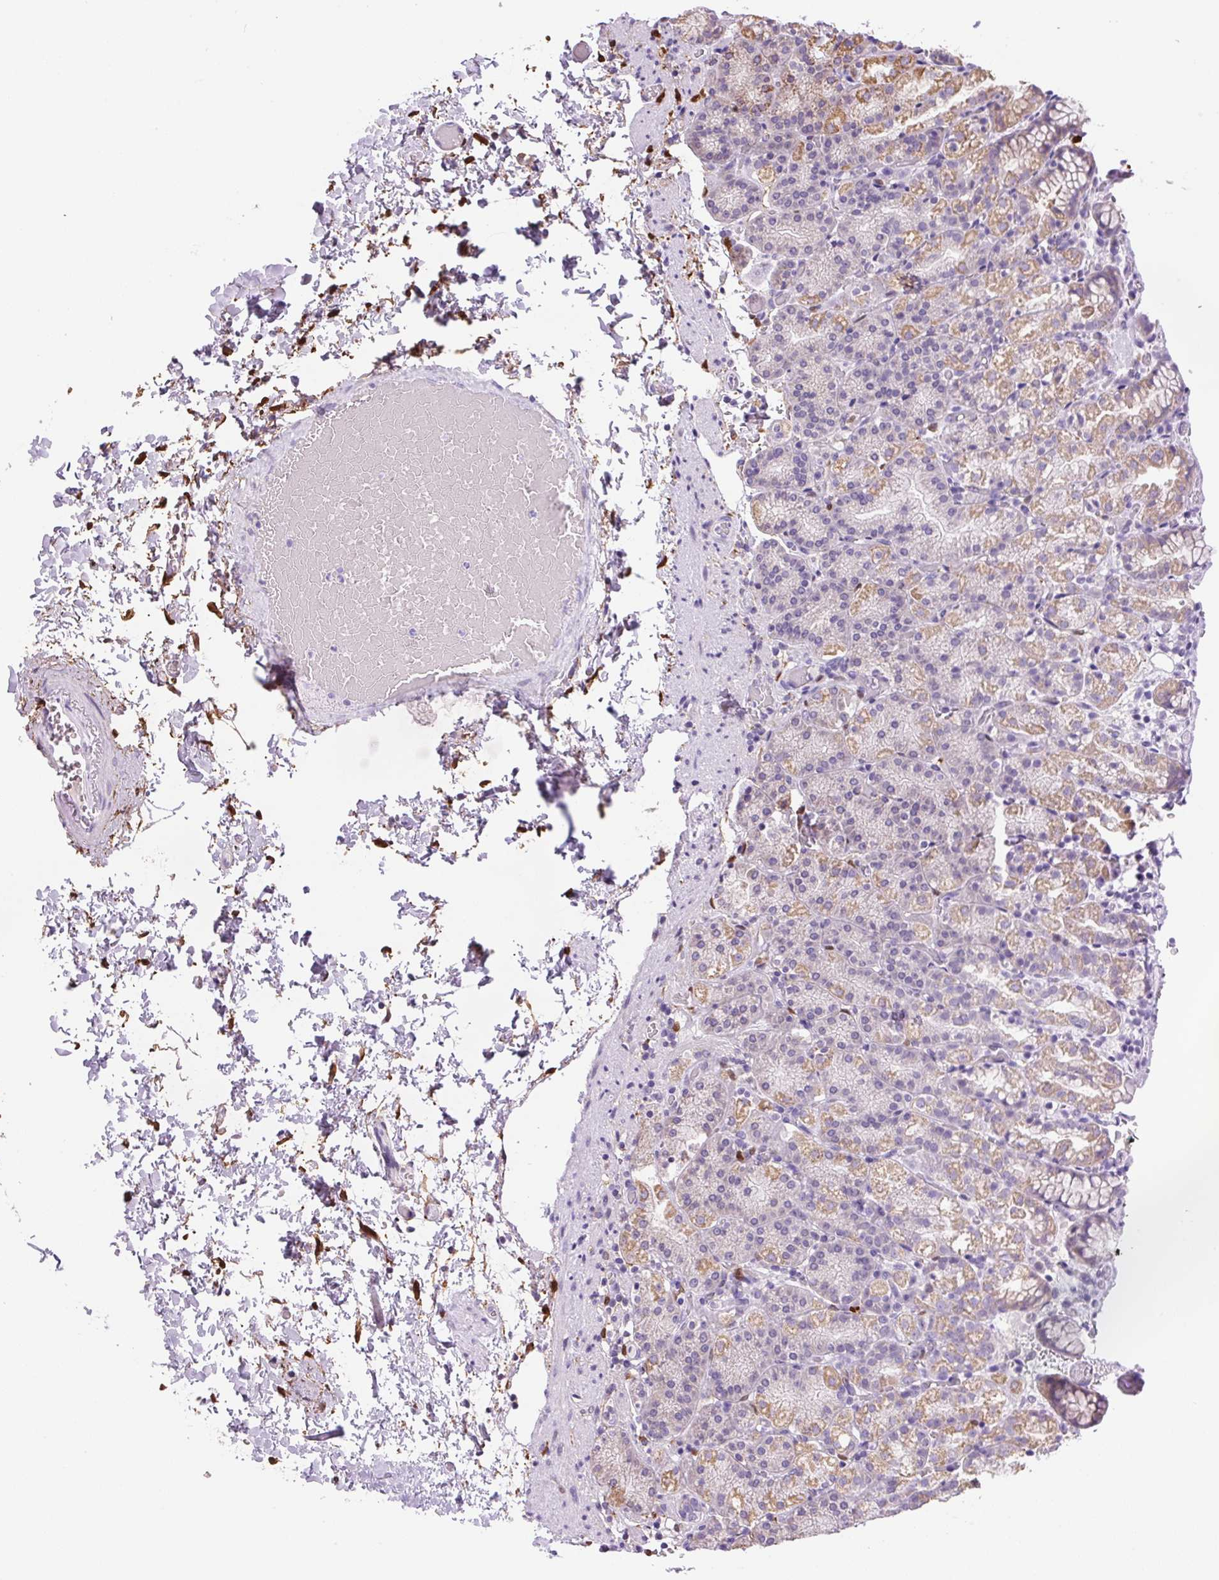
{"staining": {"intensity": "moderate", "quantity": "25%-75%", "location": "cytoplasmic/membranous"}, "tissue": "stomach", "cell_type": "Glandular cells", "image_type": "normal", "snomed": [{"axis": "morphology", "description": "Normal tissue, NOS"}, {"axis": "topography", "description": "Stomach, upper"}], "caption": "IHC of unremarkable stomach displays medium levels of moderate cytoplasmic/membranous expression in approximately 25%-75% of glandular cells.", "gene": "SGF29", "patient": {"sex": "female", "age": 81}}